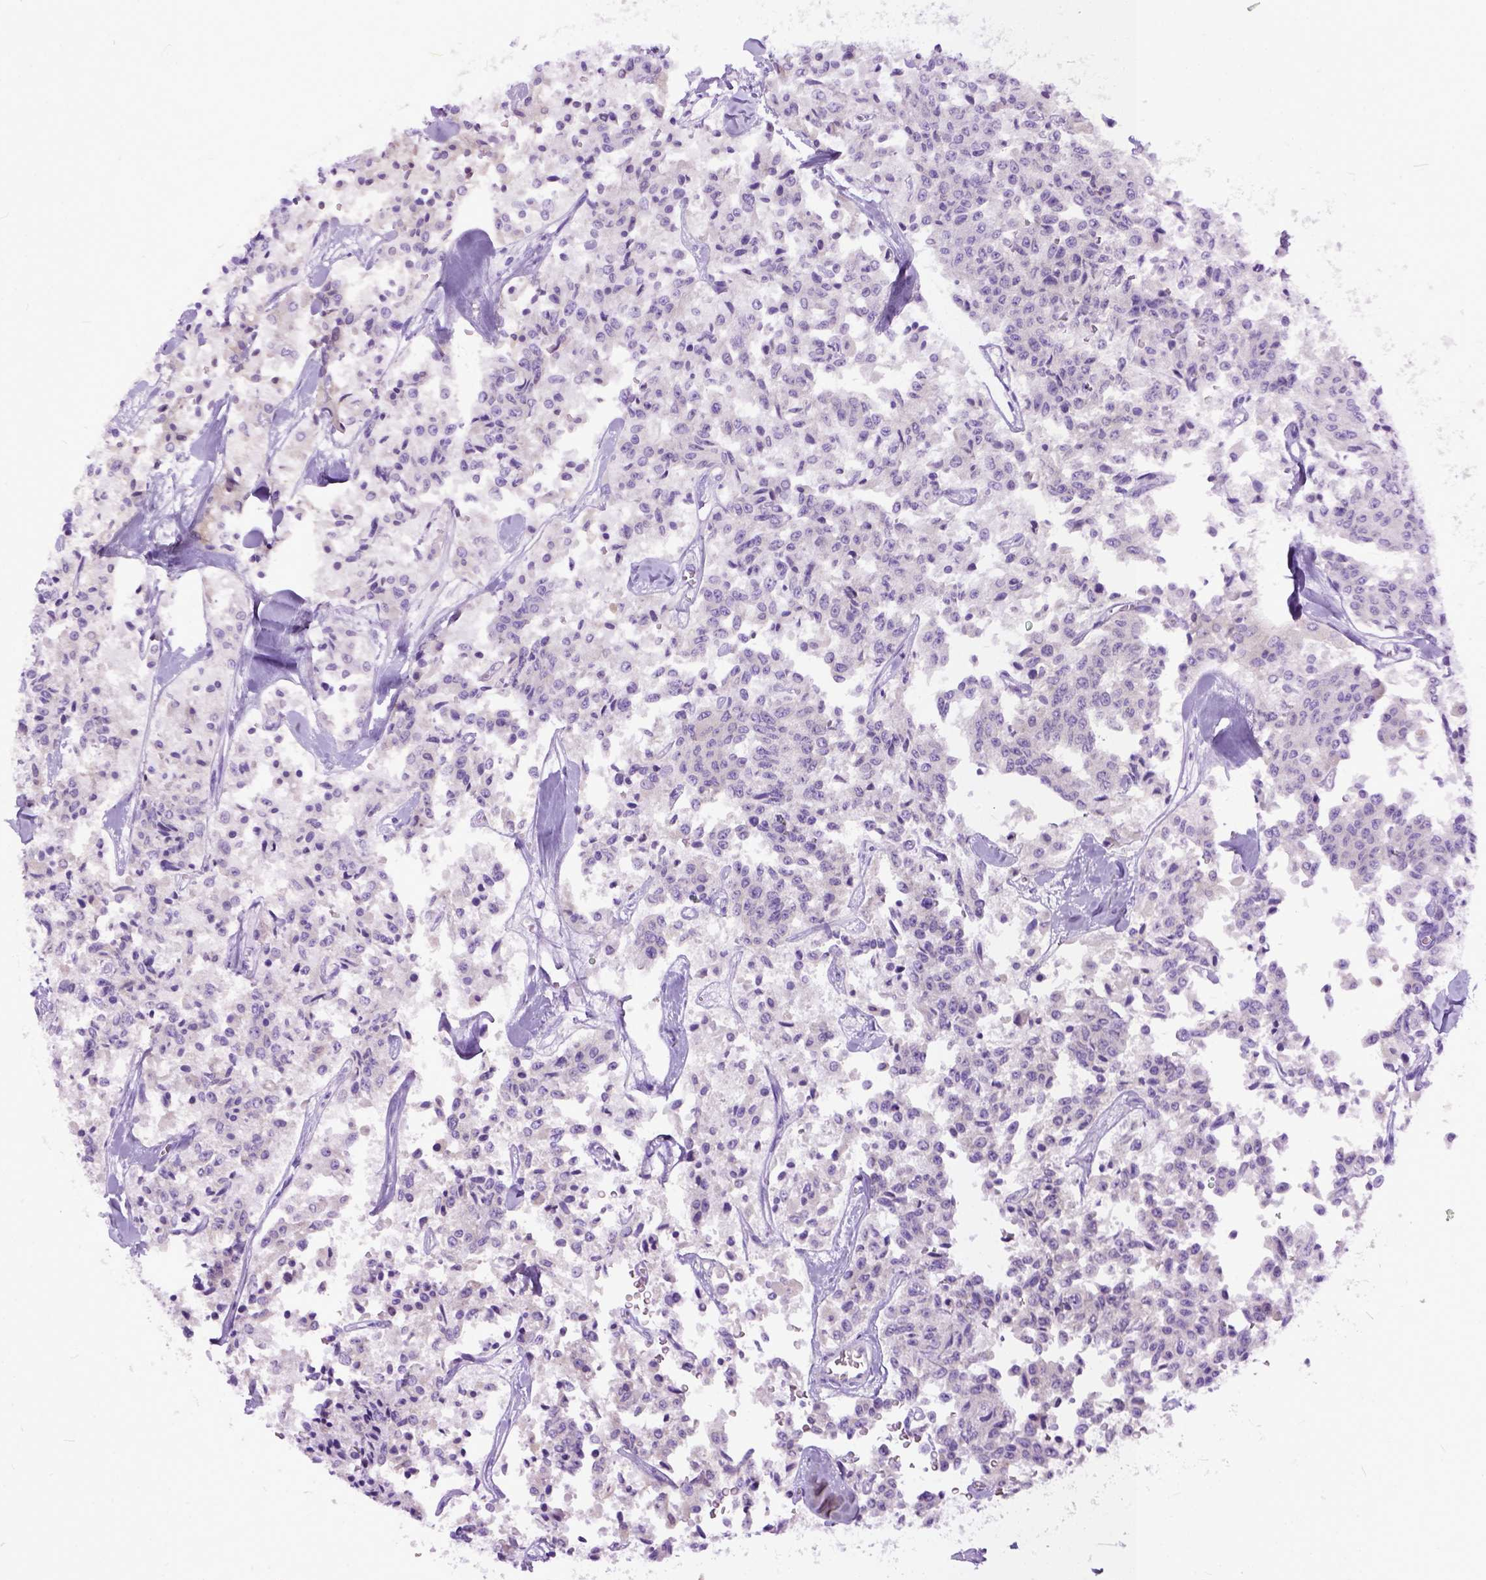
{"staining": {"intensity": "negative", "quantity": "none", "location": "none"}, "tissue": "carcinoid", "cell_type": "Tumor cells", "image_type": "cancer", "snomed": [{"axis": "morphology", "description": "Carcinoid, malignant, NOS"}, {"axis": "topography", "description": "Lung"}], "caption": "Immunohistochemistry image of carcinoid stained for a protein (brown), which exhibits no staining in tumor cells. (IHC, brightfield microscopy, high magnification).", "gene": "PPL", "patient": {"sex": "male", "age": 71}}